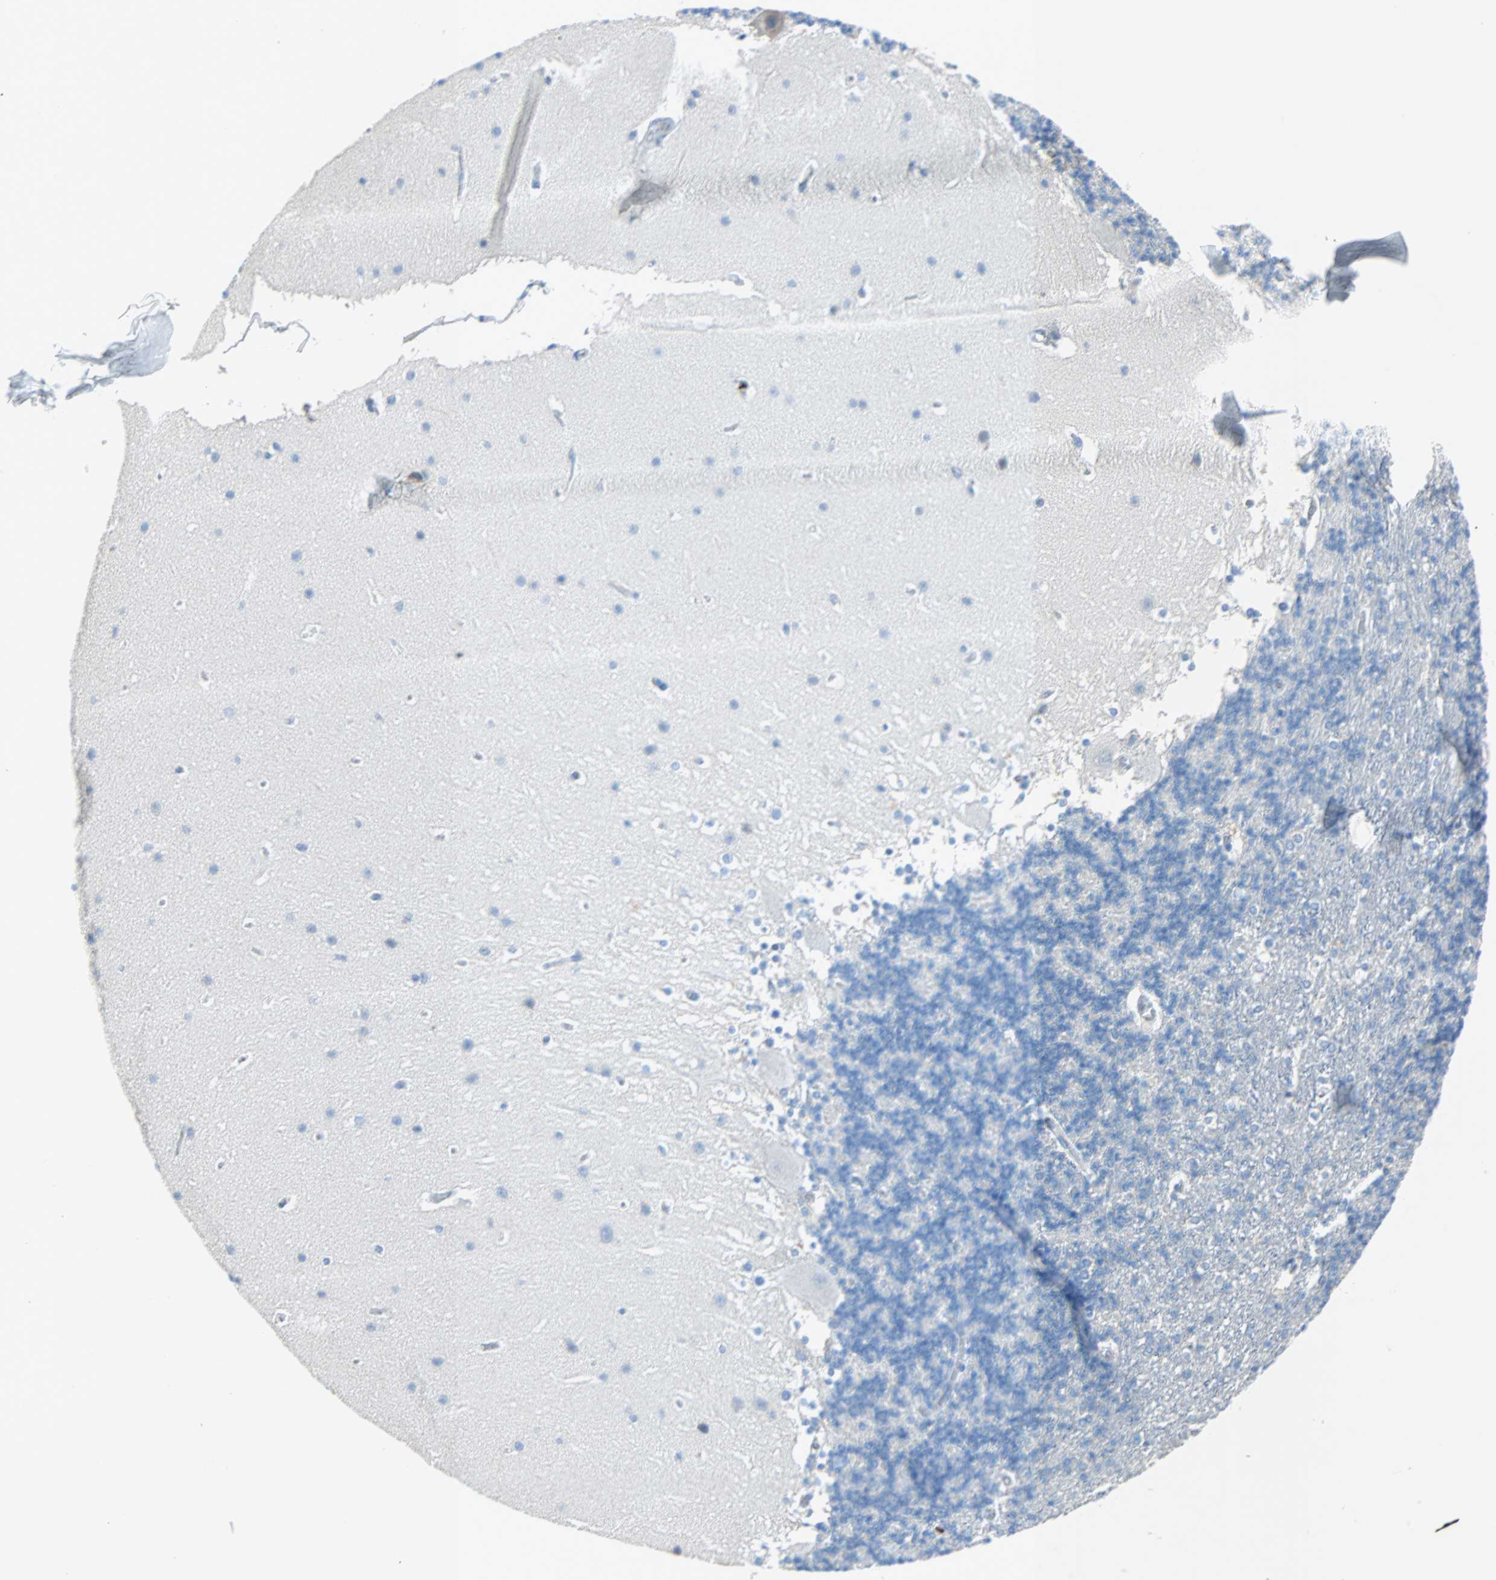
{"staining": {"intensity": "negative", "quantity": "none", "location": "none"}, "tissue": "cerebellum", "cell_type": "Cells in granular layer", "image_type": "normal", "snomed": [{"axis": "morphology", "description": "Normal tissue, NOS"}, {"axis": "topography", "description": "Cerebellum"}], "caption": "Protein analysis of normal cerebellum demonstrates no significant expression in cells in granular layer. (DAB IHC visualized using brightfield microscopy, high magnification).", "gene": "CLEC4A", "patient": {"sex": "female", "age": 19}}